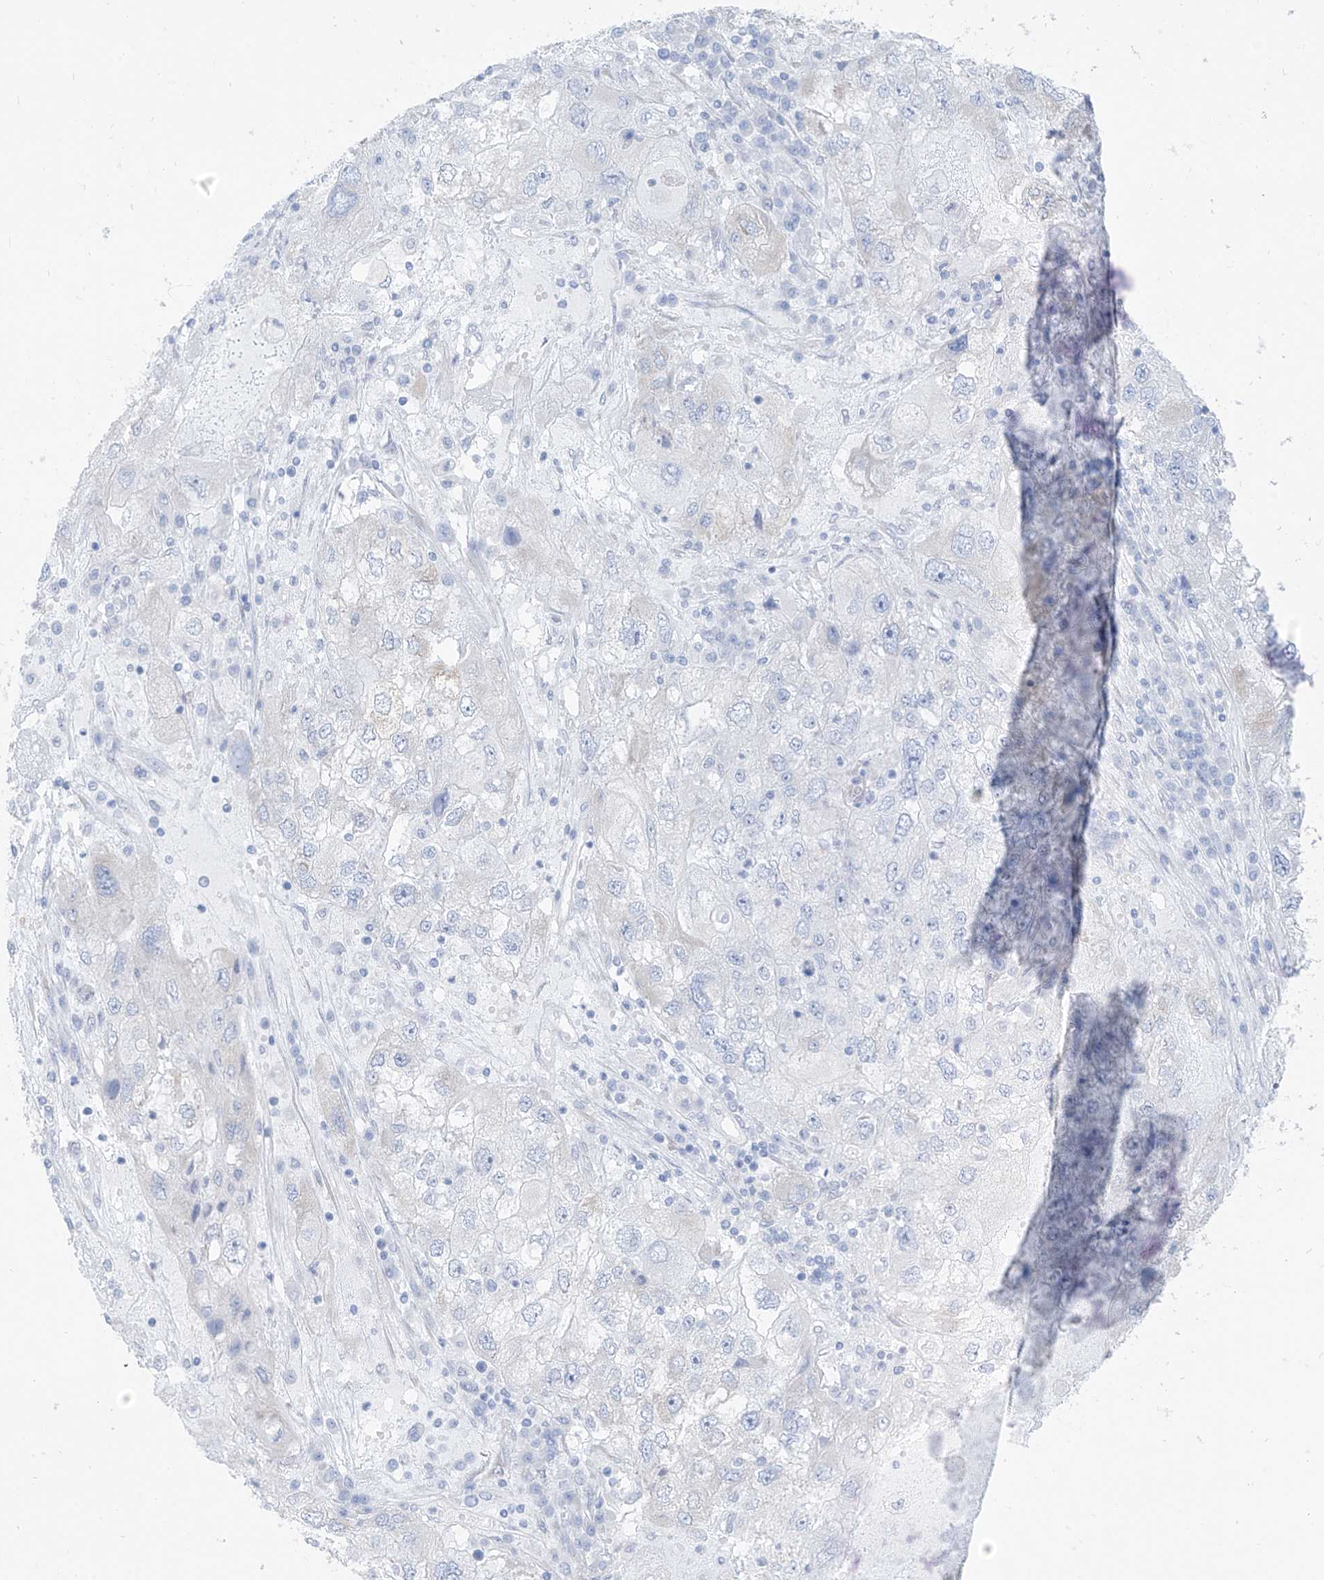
{"staining": {"intensity": "negative", "quantity": "none", "location": "none"}, "tissue": "endometrial cancer", "cell_type": "Tumor cells", "image_type": "cancer", "snomed": [{"axis": "morphology", "description": "Adenocarcinoma, NOS"}, {"axis": "topography", "description": "Endometrium"}], "caption": "DAB (3,3'-diaminobenzidine) immunohistochemical staining of endometrial adenocarcinoma demonstrates no significant expression in tumor cells. Nuclei are stained in blue.", "gene": "RCN2", "patient": {"sex": "female", "age": 49}}